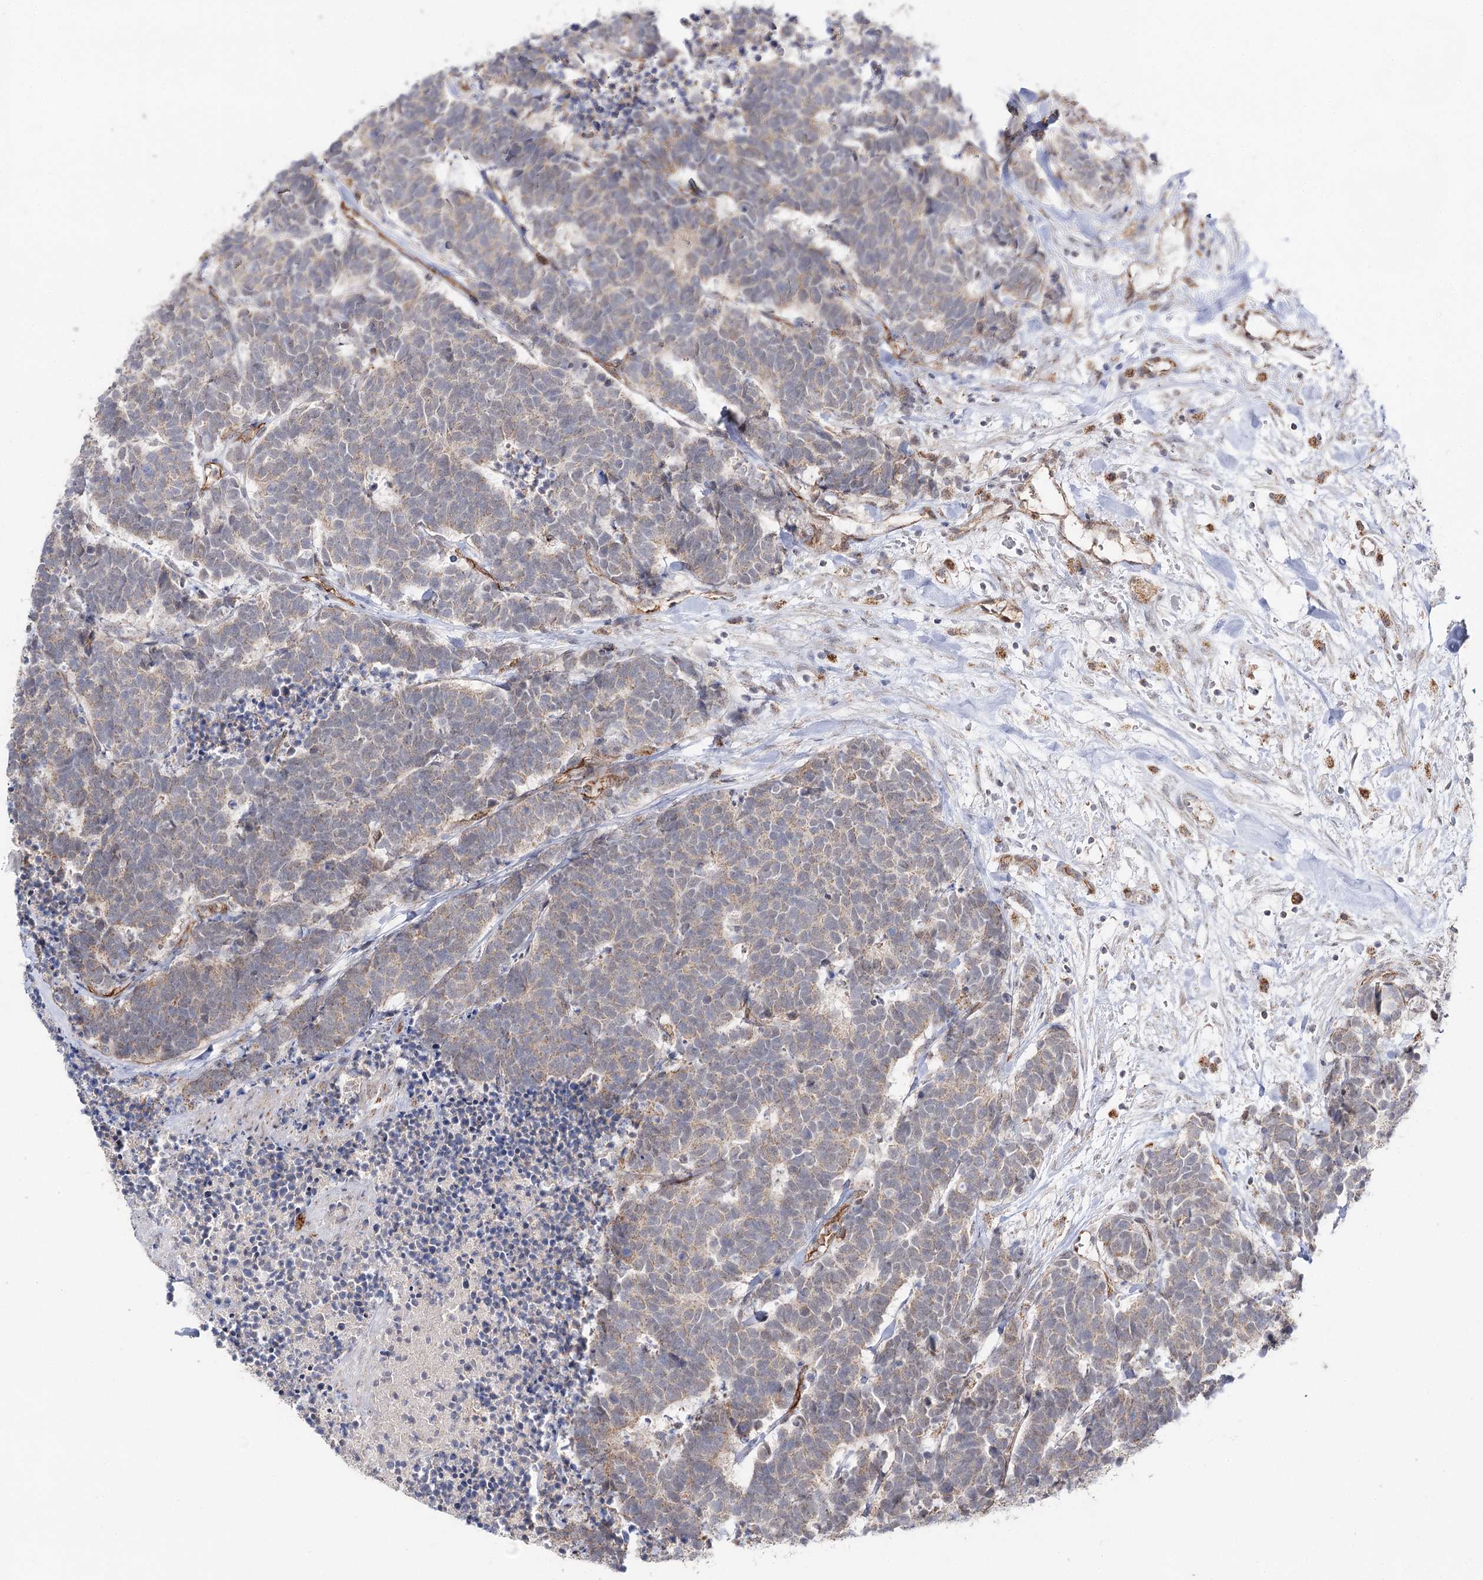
{"staining": {"intensity": "weak", "quantity": "<25%", "location": "cytoplasmic/membranous"}, "tissue": "carcinoid", "cell_type": "Tumor cells", "image_type": "cancer", "snomed": [{"axis": "morphology", "description": "Carcinoma, NOS"}, {"axis": "morphology", "description": "Carcinoid, malignant, NOS"}, {"axis": "topography", "description": "Urinary bladder"}], "caption": "Immunohistochemistry (IHC) of carcinoid (malignant) displays no expression in tumor cells.", "gene": "CBR4", "patient": {"sex": "male", "age": 57}}